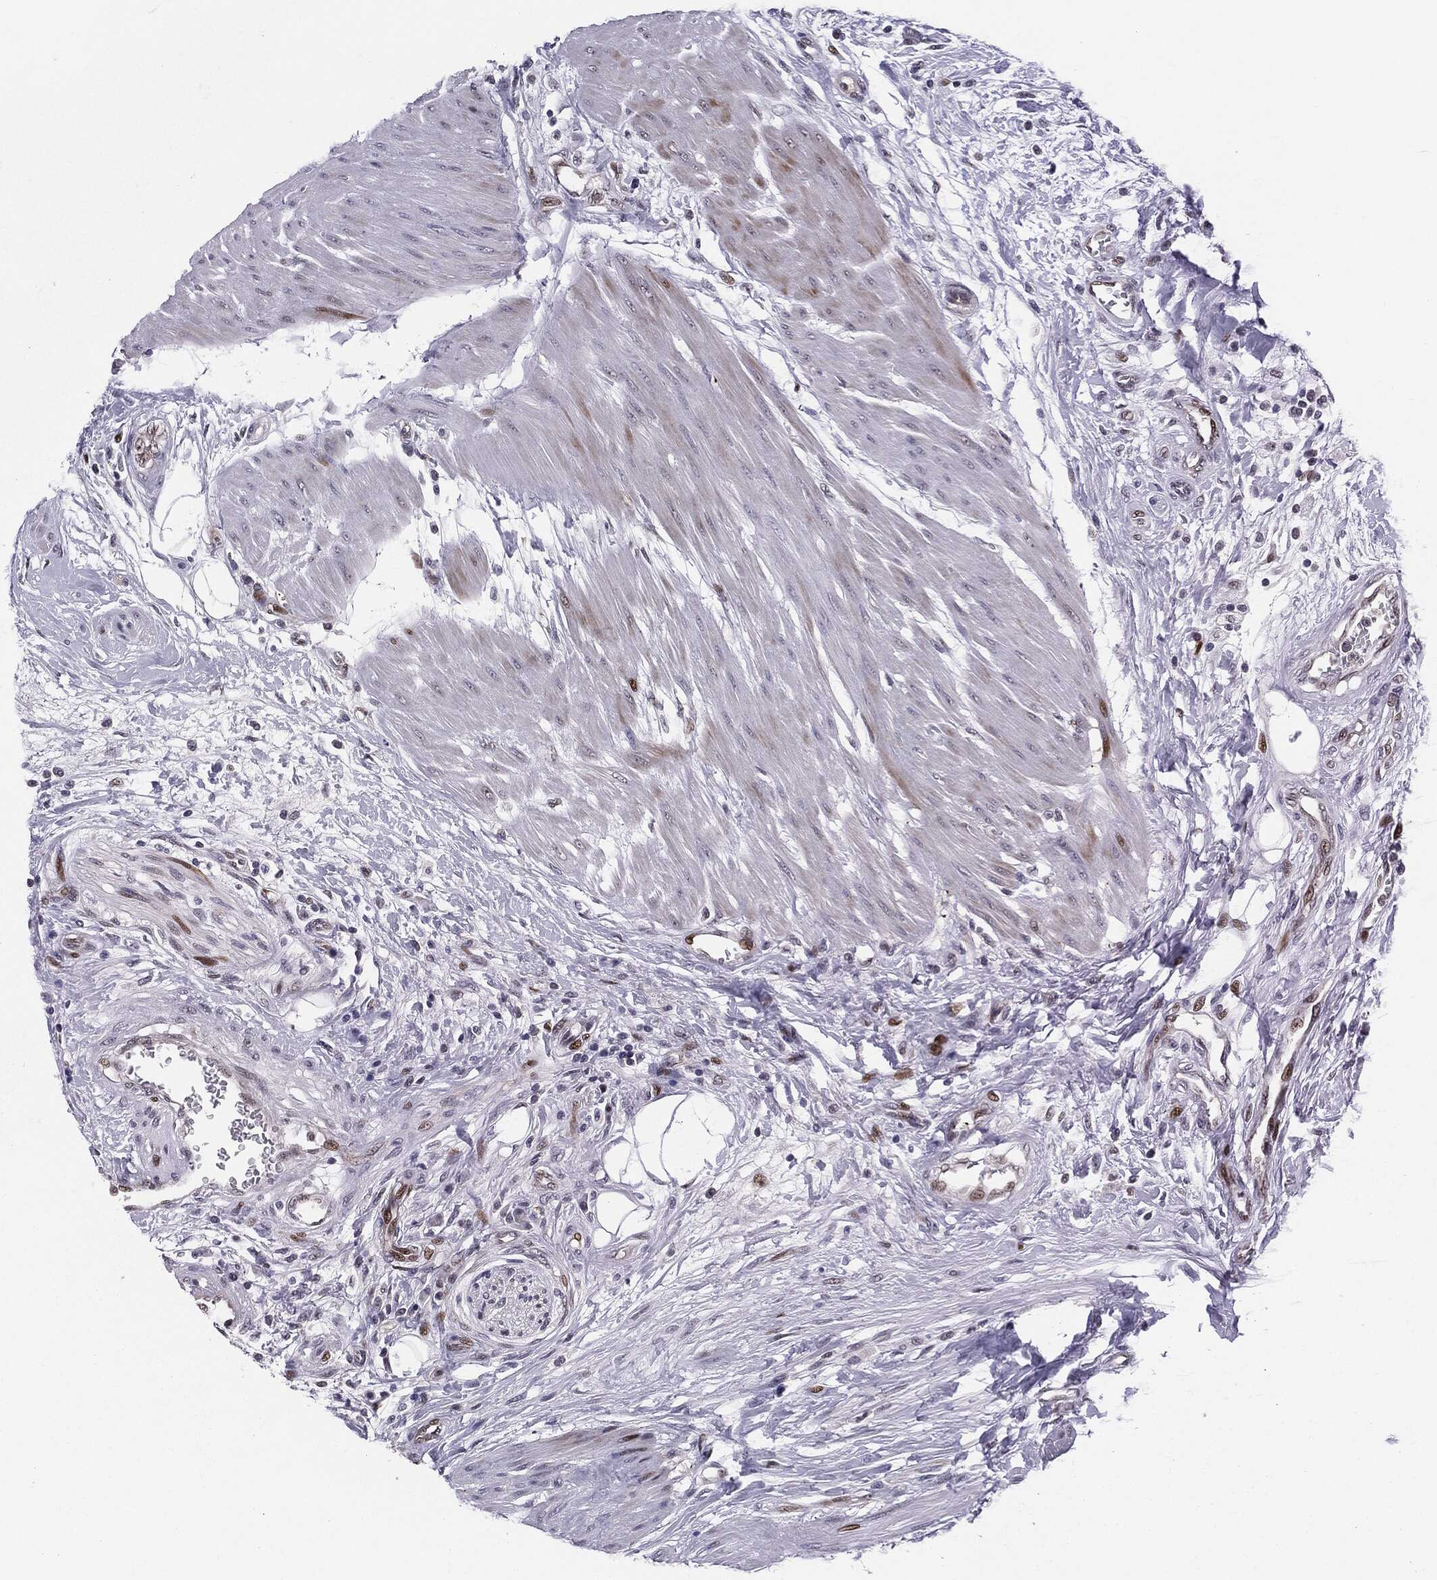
{"staining": {"intensity": "negative", "quantity": "none", "location": "none"}, "tissue": "urothelial cancer", "cell_type": "Tumor cells", "image_type": "cancer", "snomed": [{"axis": "morphology", "description": "Urothelial carcinoma, High grade"}, {"axis": "topography", "description": "Urinary bladder"}], "caption": "Human urothelial cancer stained for a protein using IHC displays no staining in tumor cells.", "gene": "AKT2", "patient": {"sex": "male", "age": 35}}